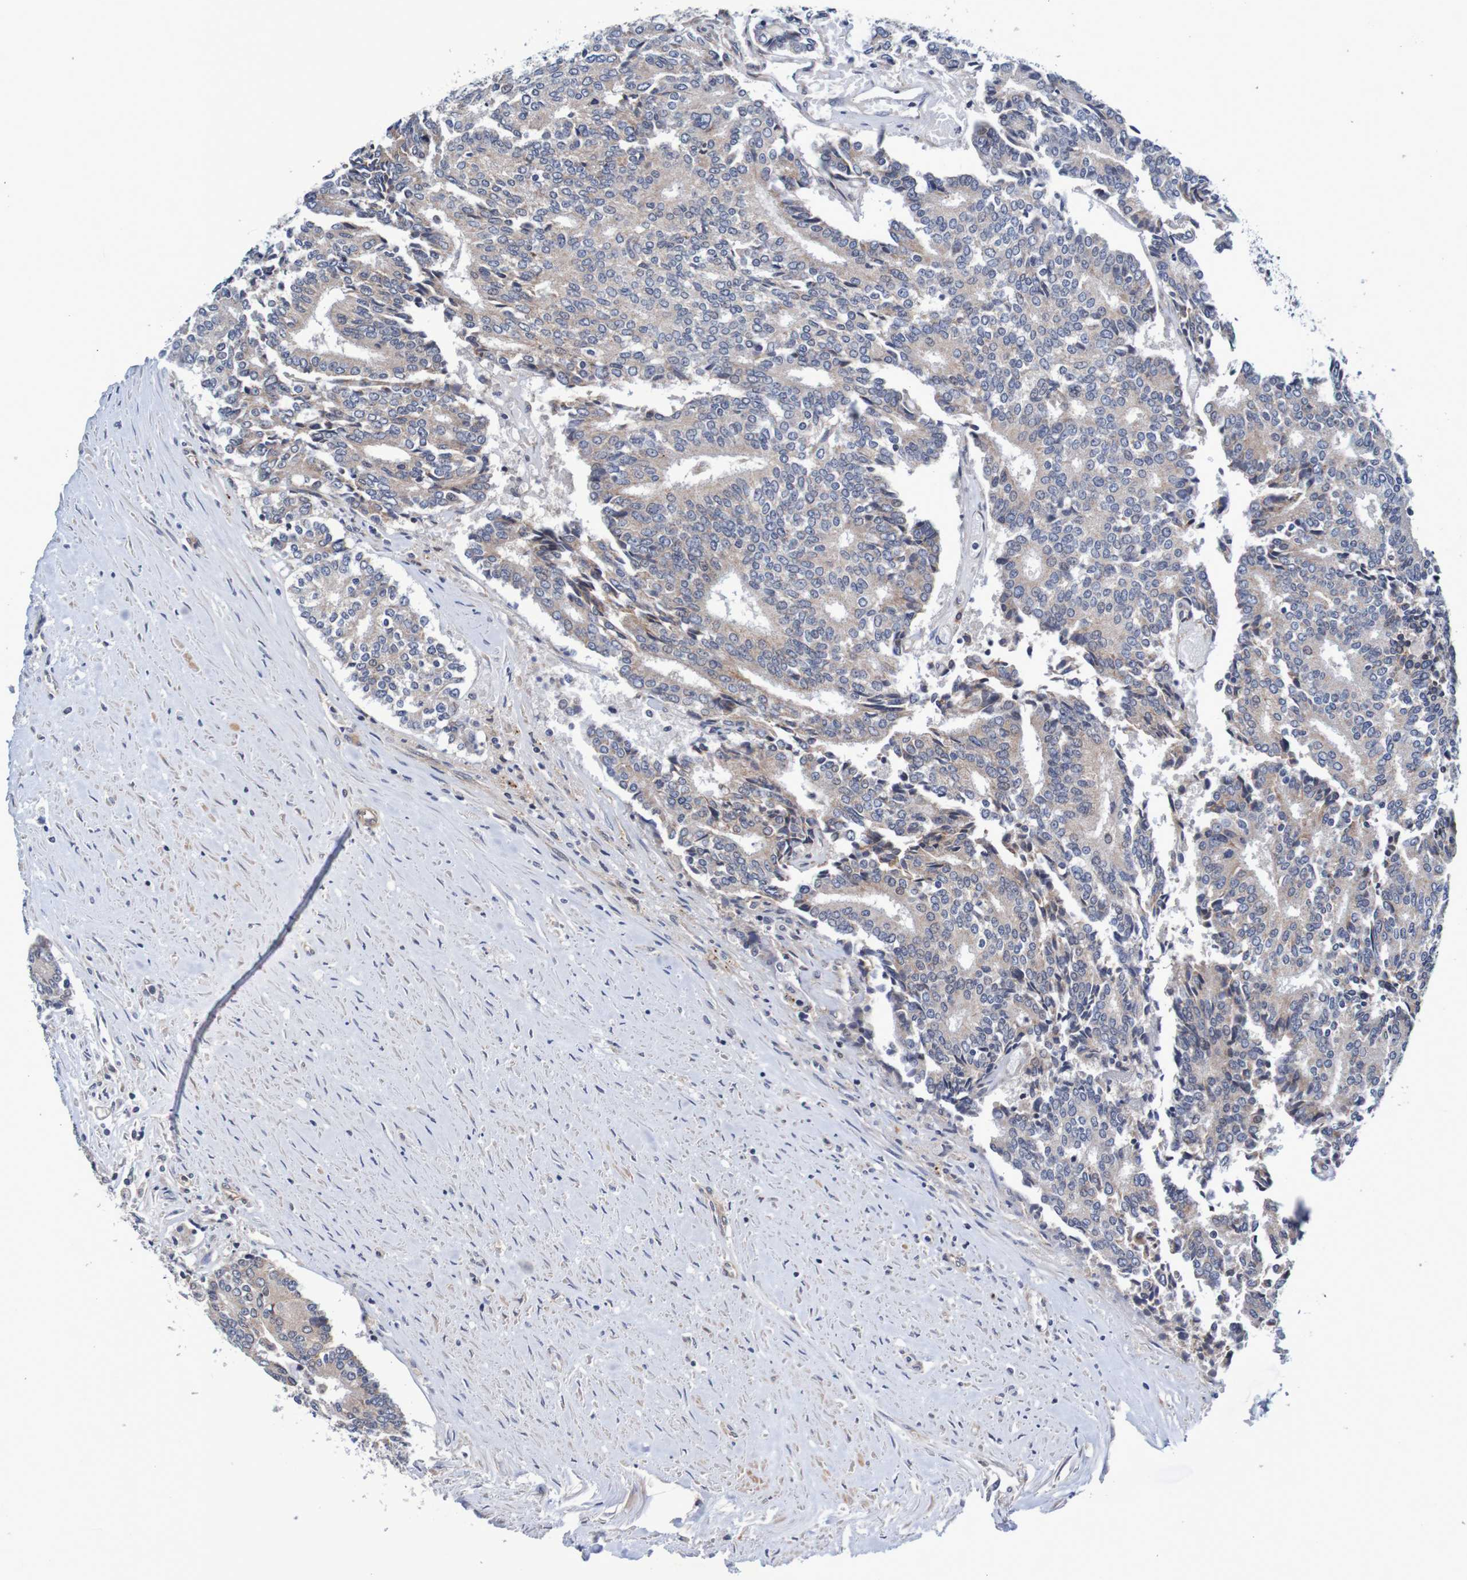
{"staining": {"intensity": "weak", "quantity": "<25%", "location": "cytoplasmic/membranous"}, "tissue": "prostate cancer", "cell_type": "Tumor cells", "image_type": "cancer", "snomed": [{"axis": "morphology", "description": "Normal tissue, NOS"}, {"axis": "morphology", "description": "Adenocarcinoma, High grade"}, {"axis": "topography", "description": "Prostate"}, {"axis": "topography", "description": "Seminal veicle"}], "caption": "Tumor cells show no significant expression in prostate cancer.", "gene": "CPED1", "patient": {"sex": "male", "age": 55}}